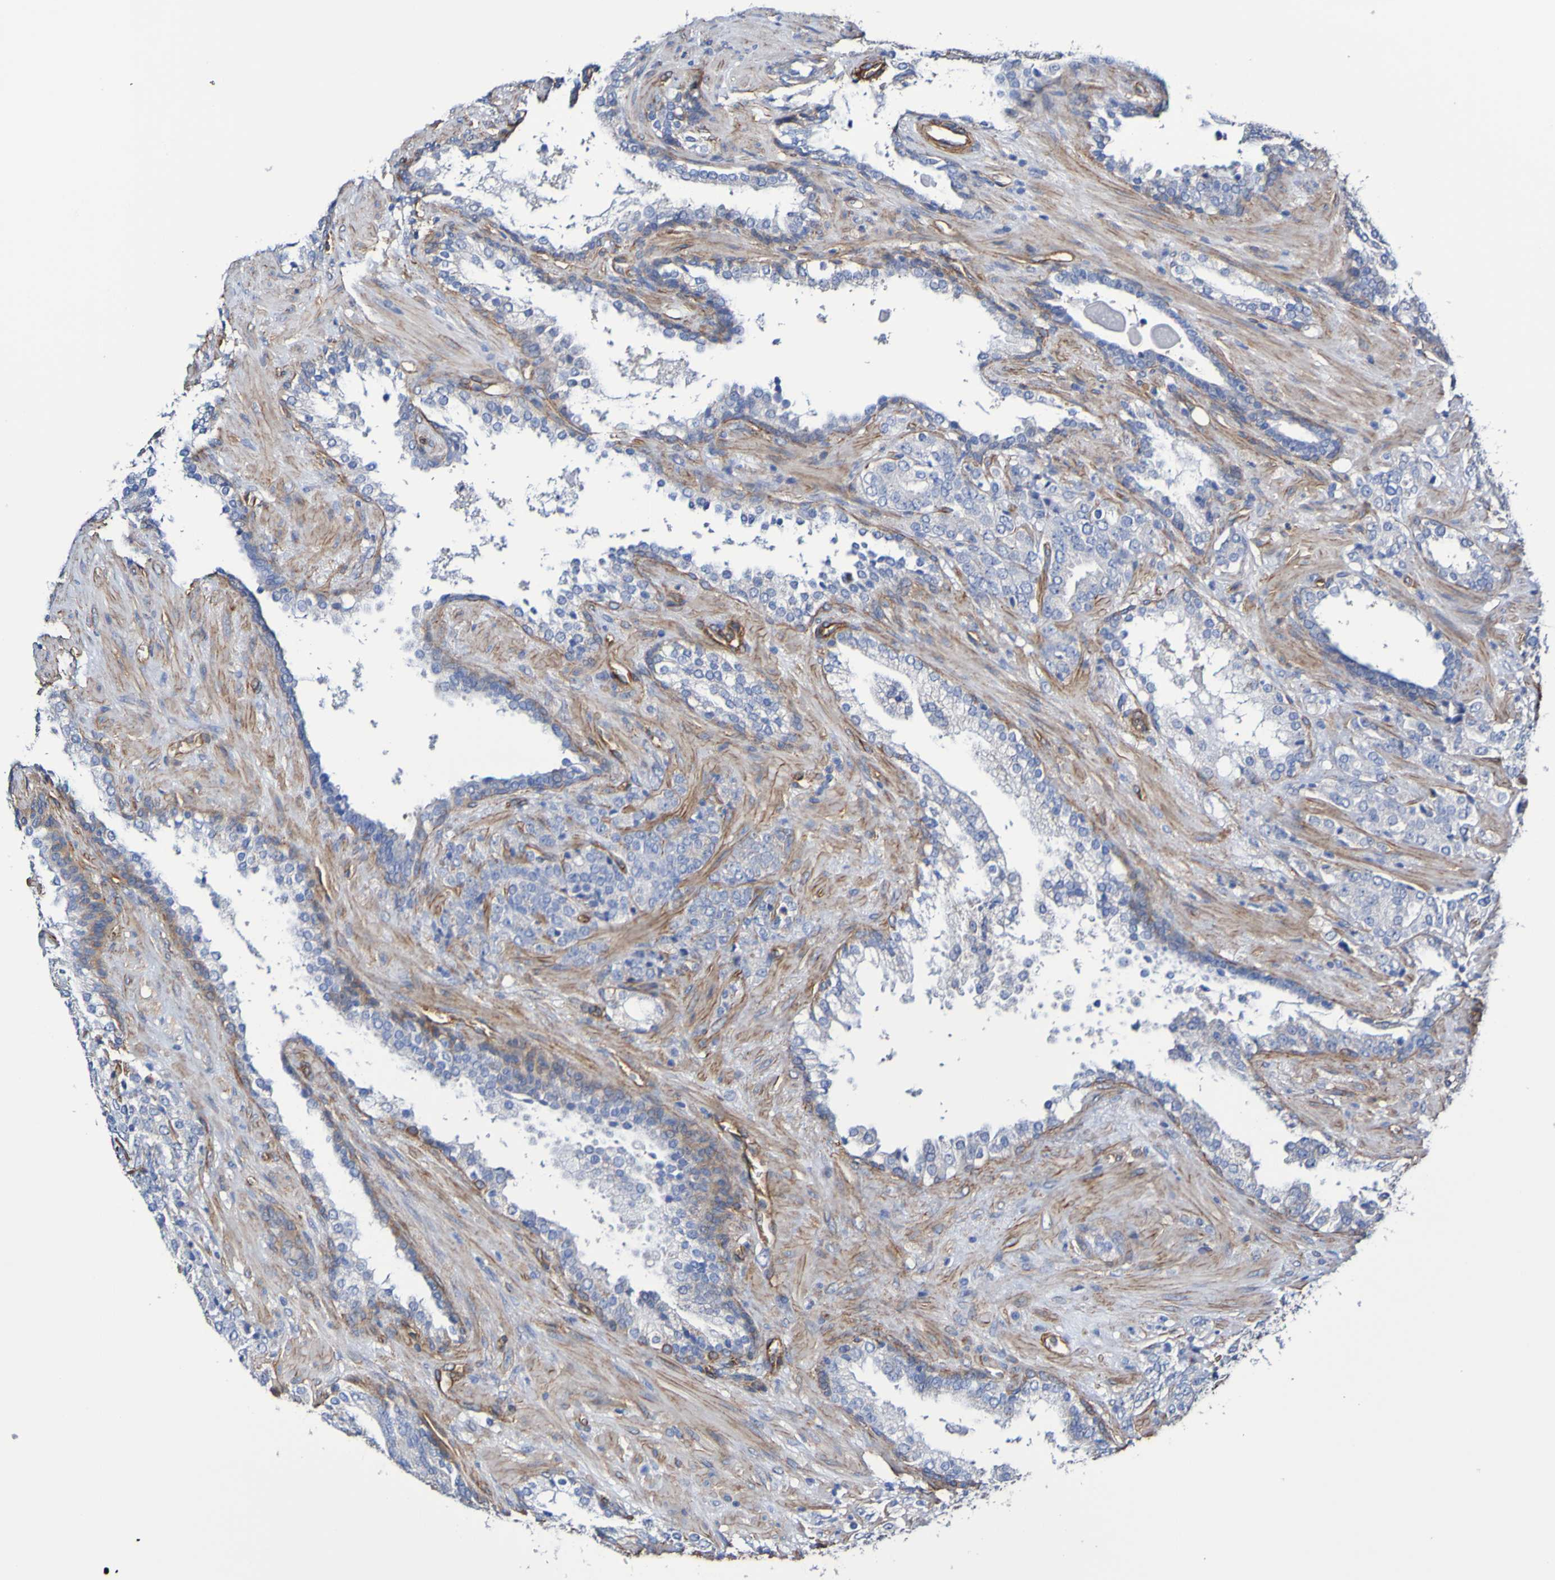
{"staining": {"intensity": "negative", "quantity": "none", "location": "none"}, "tissue": "prostate cancer", "cell_type": "Tumor cells", "image_type": "cancer", "snomed": [{"axis": "morphology", "description": "Adenocarcinoma, High grade"}, {"axis": "topography", "description": "Prostate"}], "caption": "DAB immunohistochemical staining of human prostate adenocarcinoma (high-grade) displays no significant staining in tumor cells.", "gene": "ELMOD3", "patient": {"sex": "male", "age": 71}}